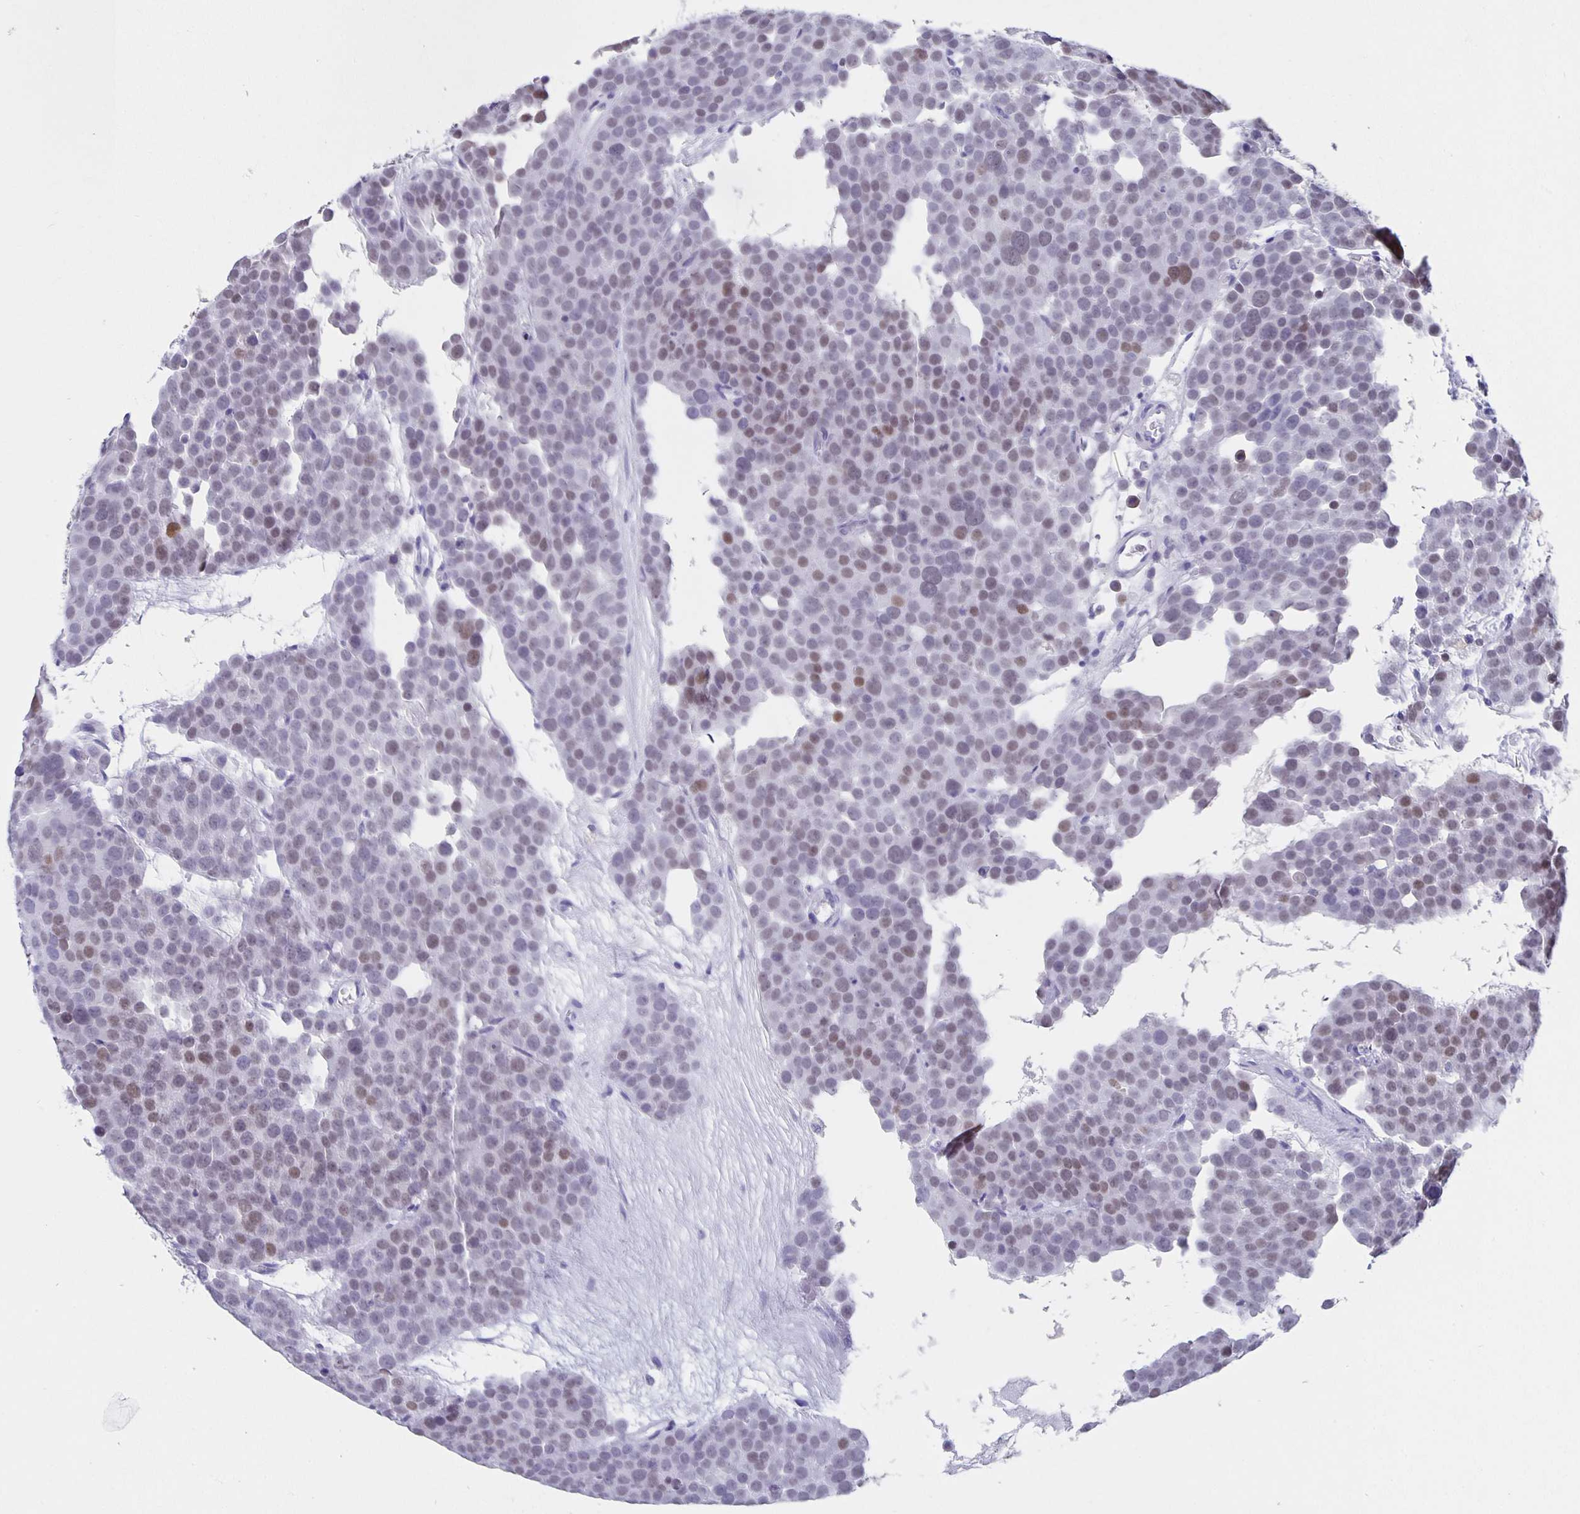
{"staining": {"intensity": "moderate", "quantity": "<25%", "location": "nuclear"}, "tissue": "testis cancer", "cell_type": "Tumor cells", "image_type": "cancer", "snomed": [{"axis": "morphology", "description": "Seminoma, NOS"}, {"axis": "topography", "description": "Testis"}], "caption": "The micrograph demonstrates immunohistochemical staining of testis cancer (seminoma). There is moderate nuclear positivity is seen in about <25% of tumor cells.", "gene": "SATB2", "patient": {"sex": "male", "age": 71}}